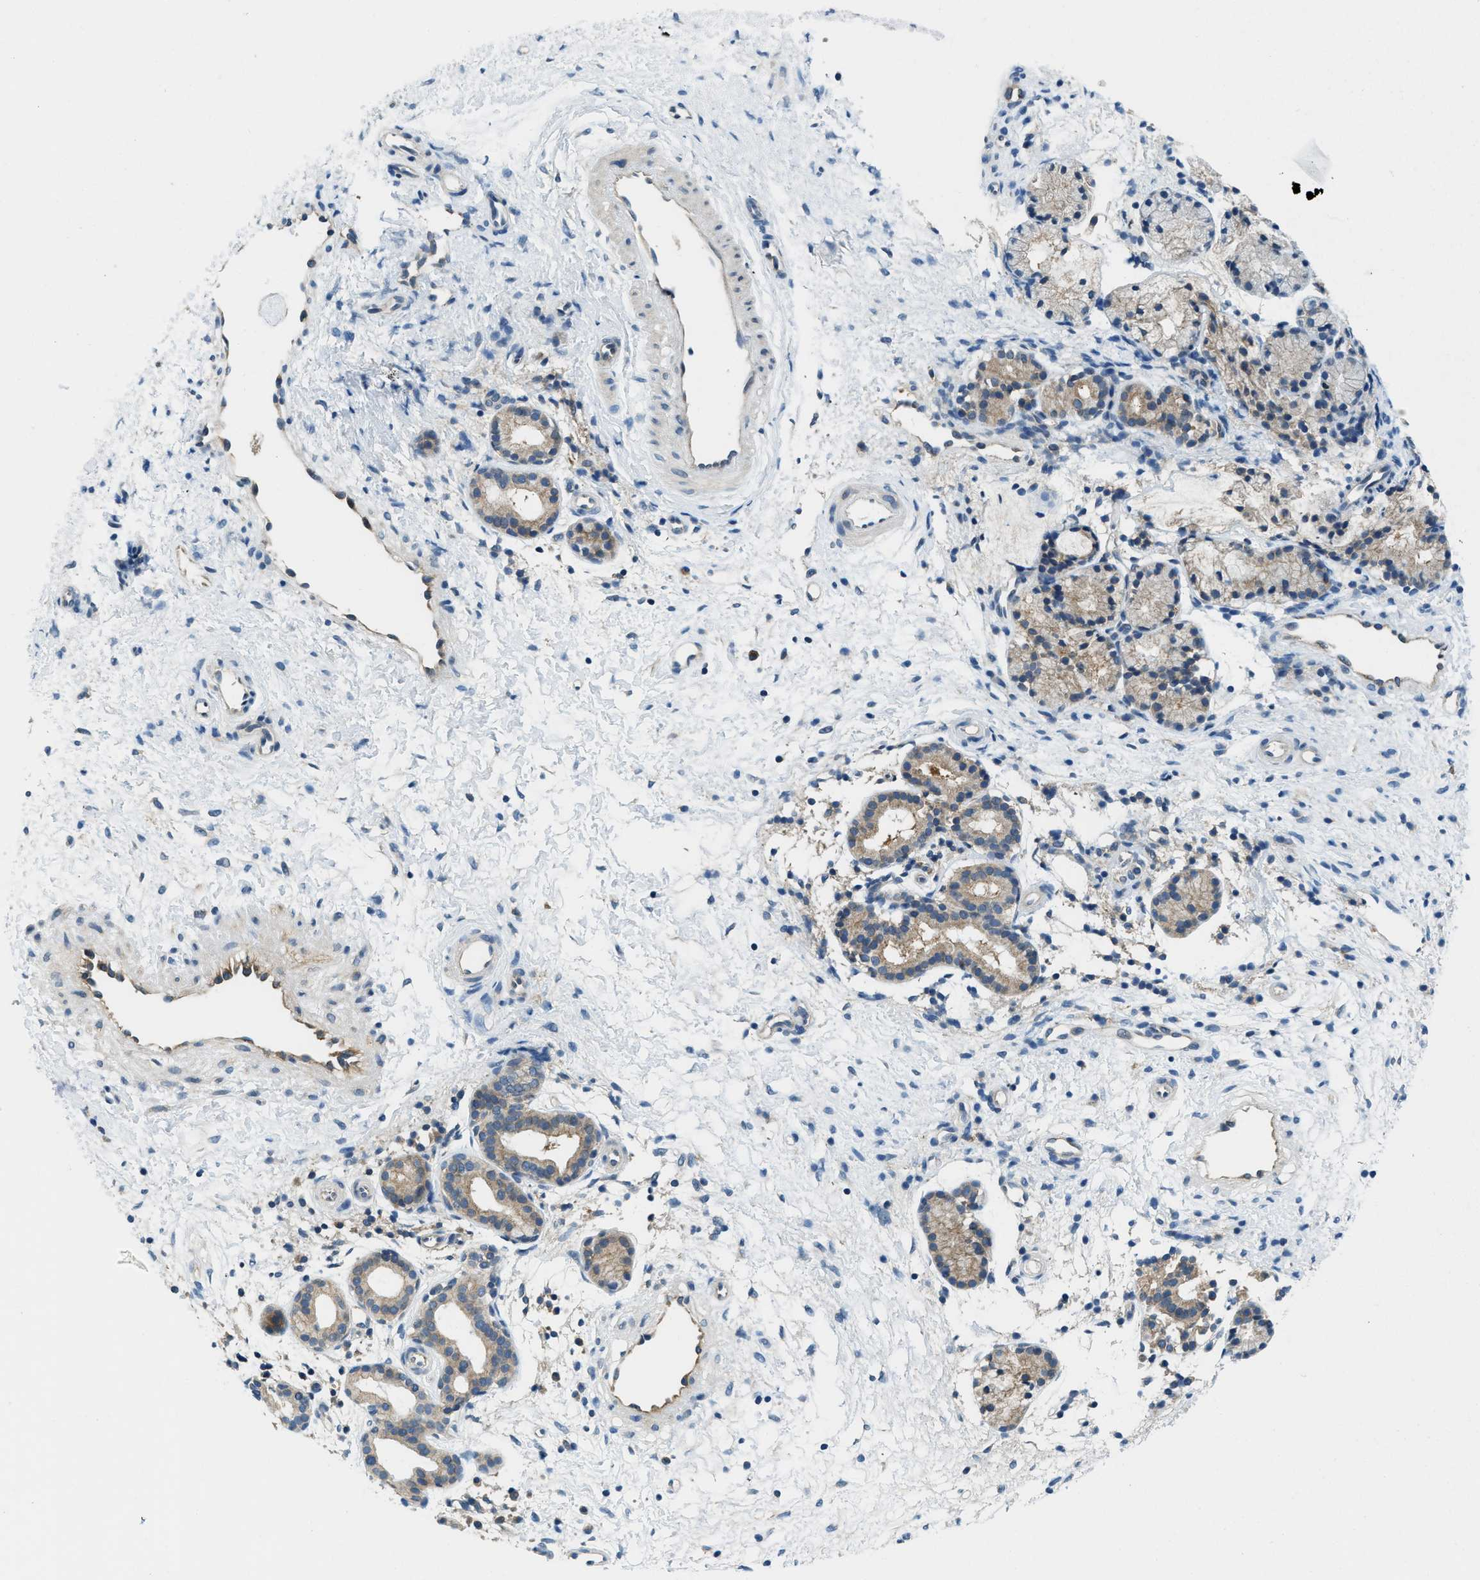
{"staining": {"intensity": "weak", "quantity": ">75%", "location": "cytoplasmic/membranous"}, "tissue": "nasopharynx", "cell_type": "Respiratory epithelial cells", "image_type": "normal", "snomed": [{"axis": "morphology", "description": "Normal tissue, NOS"}, {"axis": "topography", "description": "Nasopharynx"}], "caption": "Protein staining of unremarkable nasopharynx demonstrates weak cytoplasmic/membranous expression in about >75% of respiratory epithelial cells.", "gene": "BCAP31", "patient": {"sex": "male", "age": 21}}